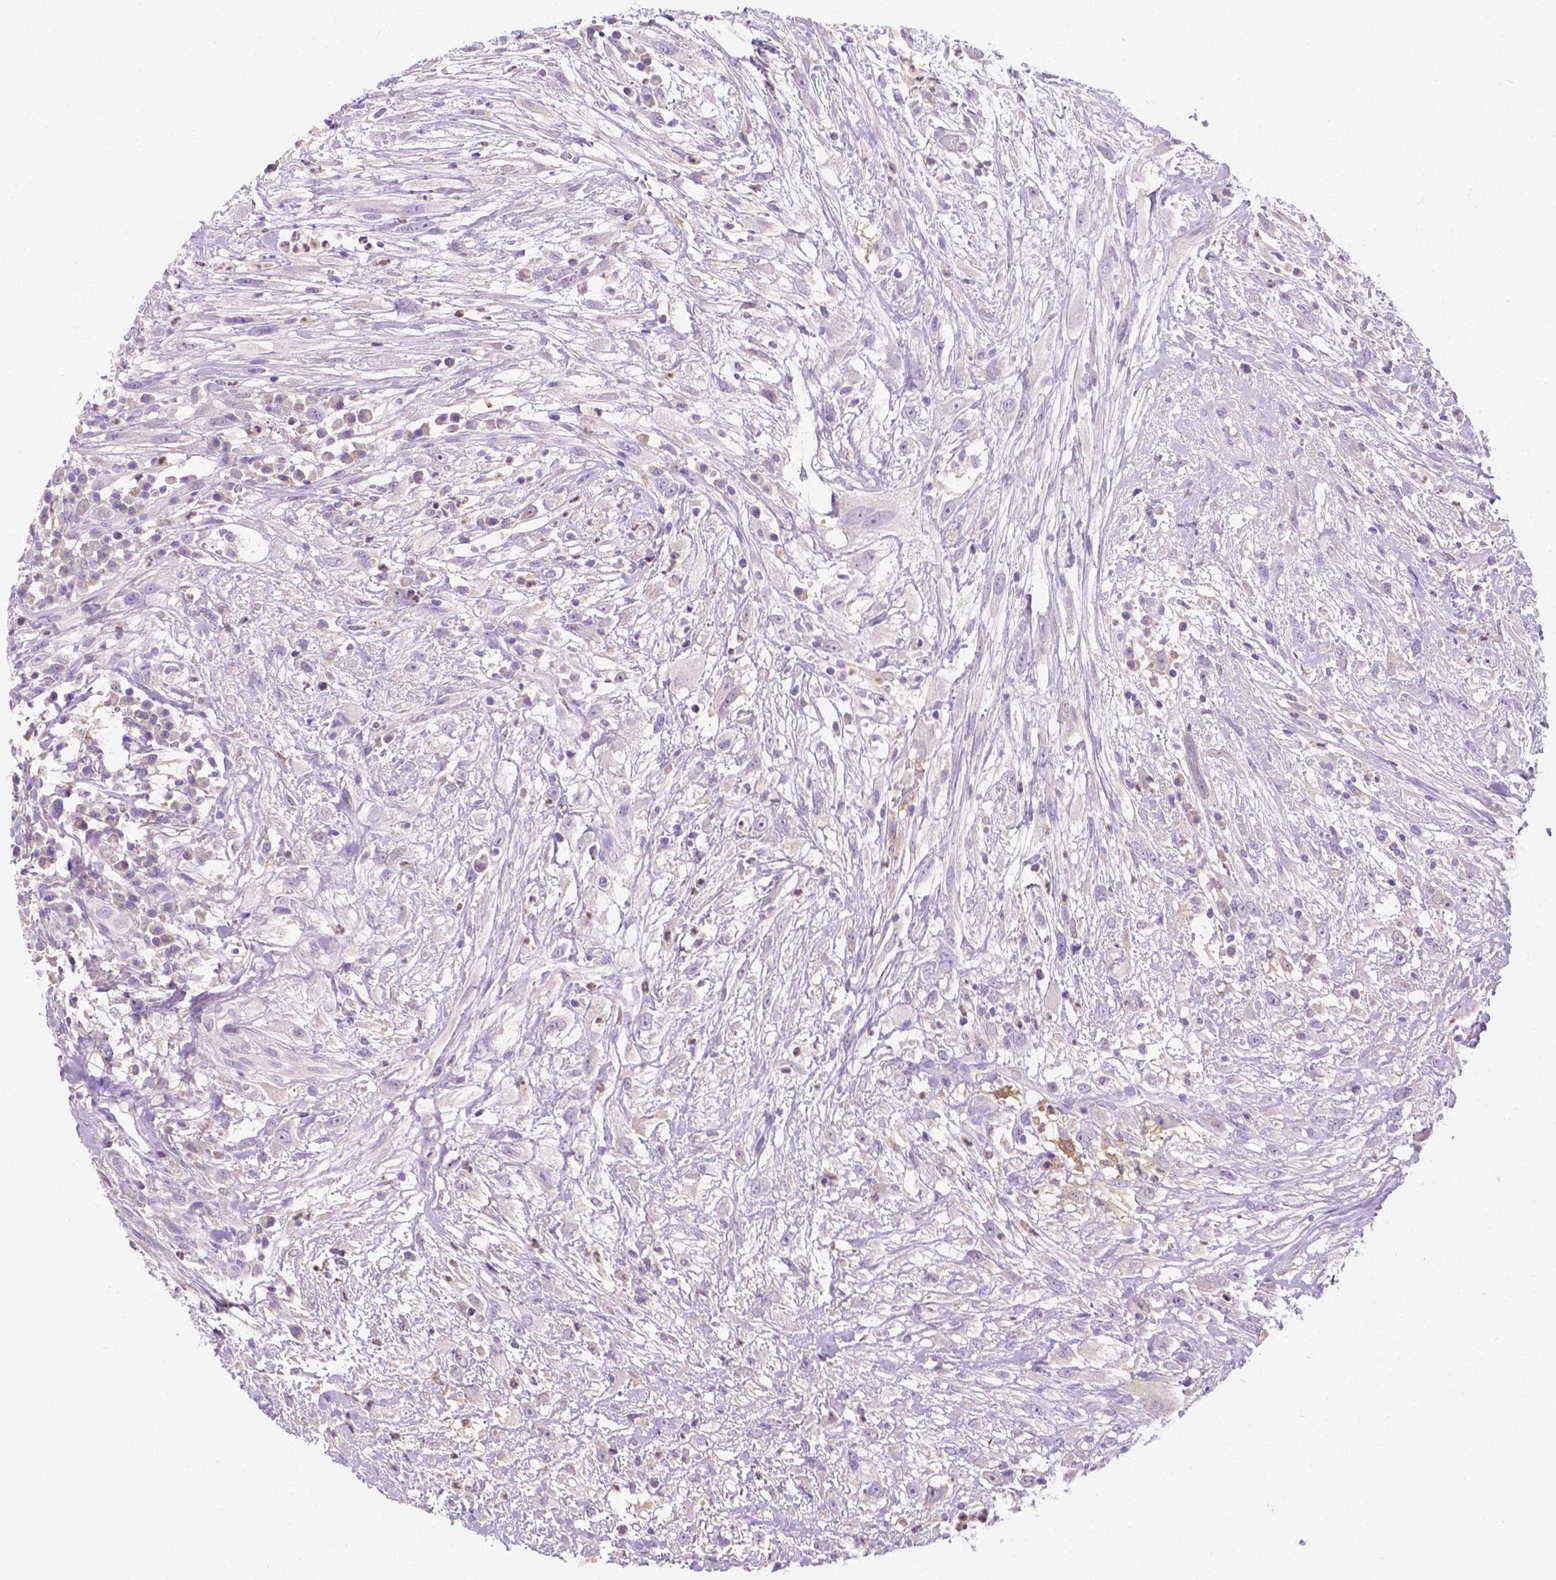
{"staining": {"intensity": "negative", "quantity": "none", "location": "none"}, "tissue": "head and neck cancer", "cell_type": "Tumor cells", "image_type": "cancer", "snomed": [{"axis": "morphology", "description": "Squamous cell carcinoma, NOS"}, {"axis": "topography", "description": "Head-Neck"}], "caption": "A photomicrograph of human squamous cell carcinoma (head and neck) is negative for staining in tumor cells. (Stains: DAB immunohistochemistry with hematoxylin counter stain, Microscopy: brightfield microscopy at high magnification).", "gene": "NXPH2", "patient": {"sex": "male", "age": 65}}